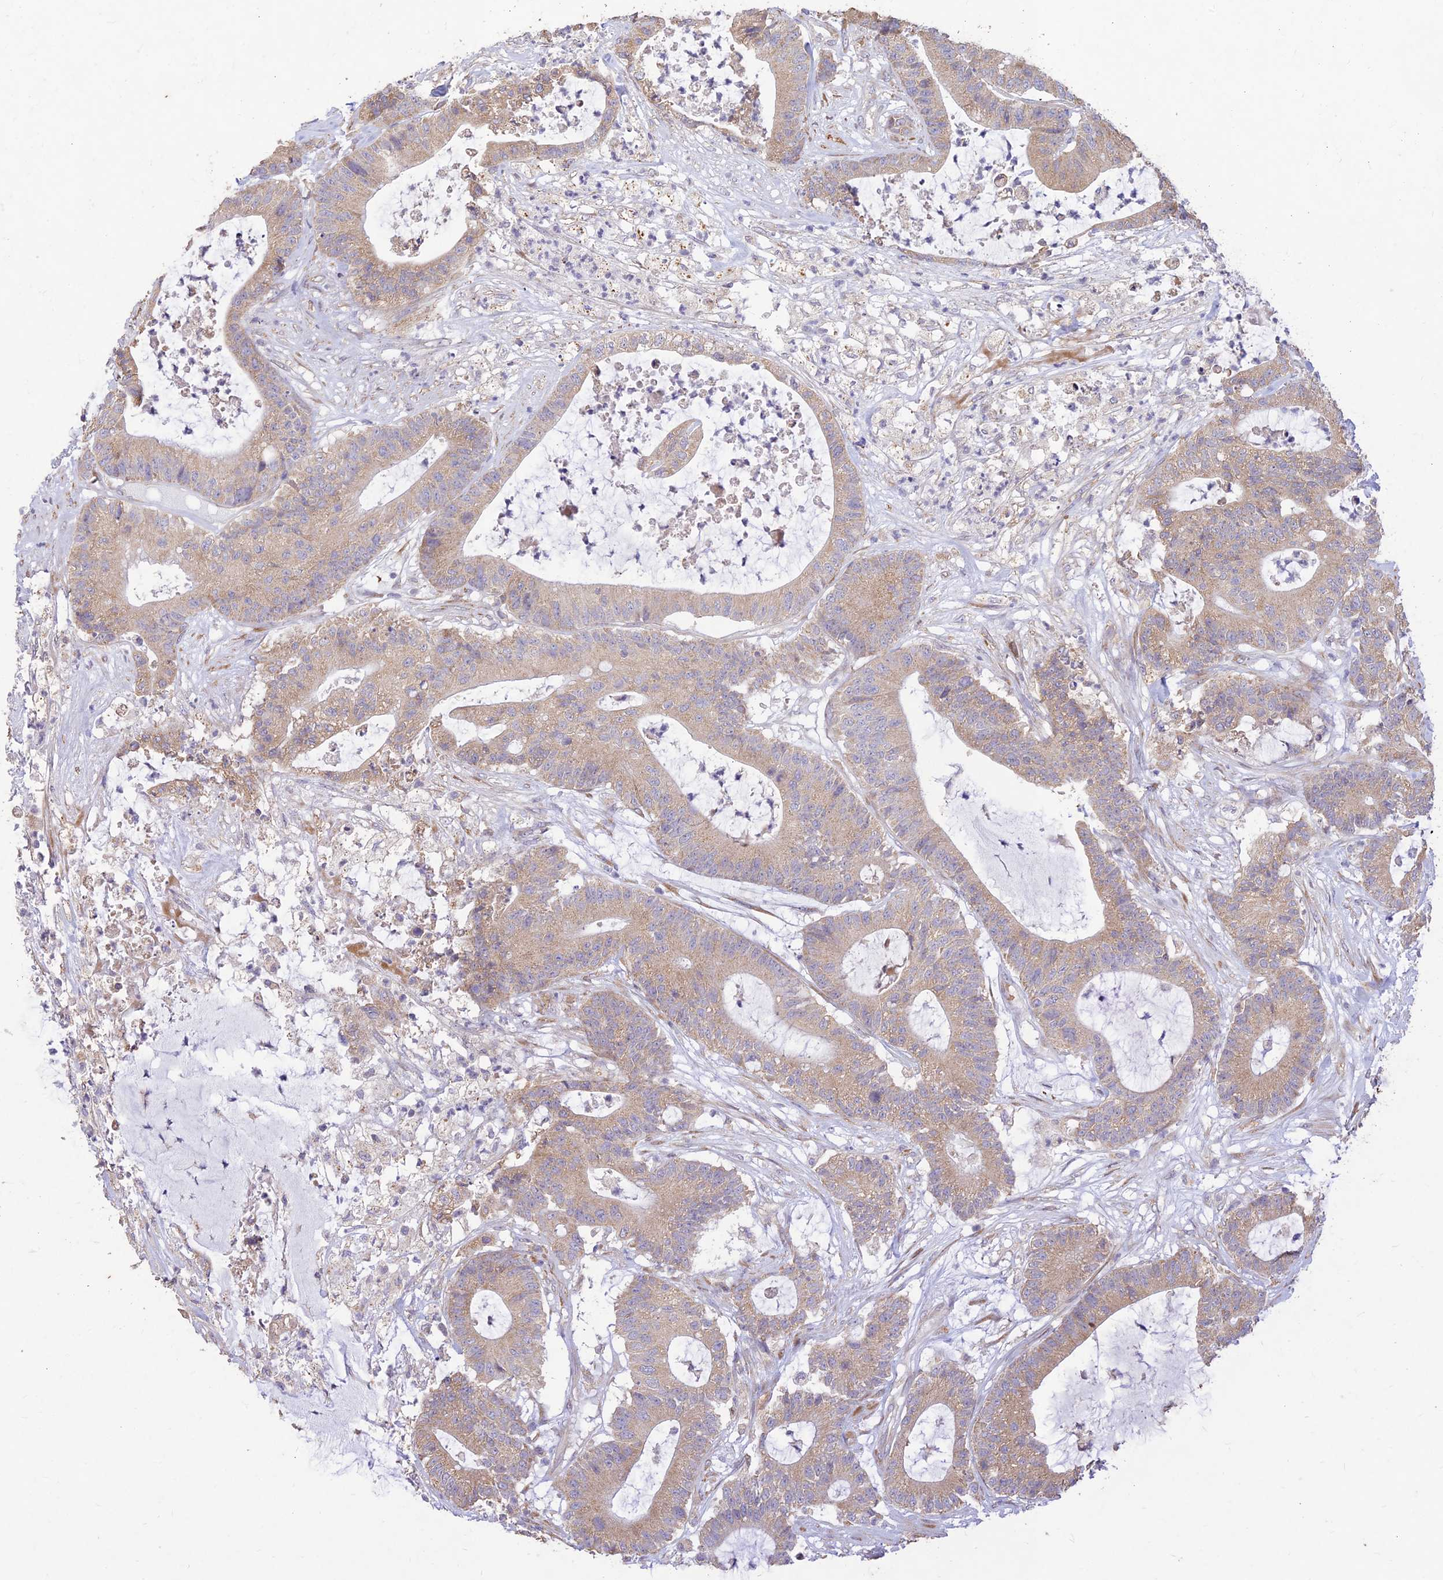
{"staining": {"intensity": "weak", "quantity": ">75%", "location": "cytoplasmic/membranous"}, "tissue": "colorectal cancer", "cell_type": "Tumor cells", "image_type": "cancer", "snomed": [{"axis": "morphology", "description": "Adenocarcinoma, NOS"}, {"axis": "topography", "description": "Colon"}], "caption": "IHC staining of adenocarcinoma (colorectal), which shows low levels of weak cytoplasmic/membranous positivity in approximately >75% of tumor cells indicating weak cytoplasmic/membranous protein positivity. The staining was performed using DAB (brown) for protein detection and nuclei were counterstained in hematoxylin (blue).", "gene": "PPP1R11", "patient": {"sex": "female", "age": 84}}